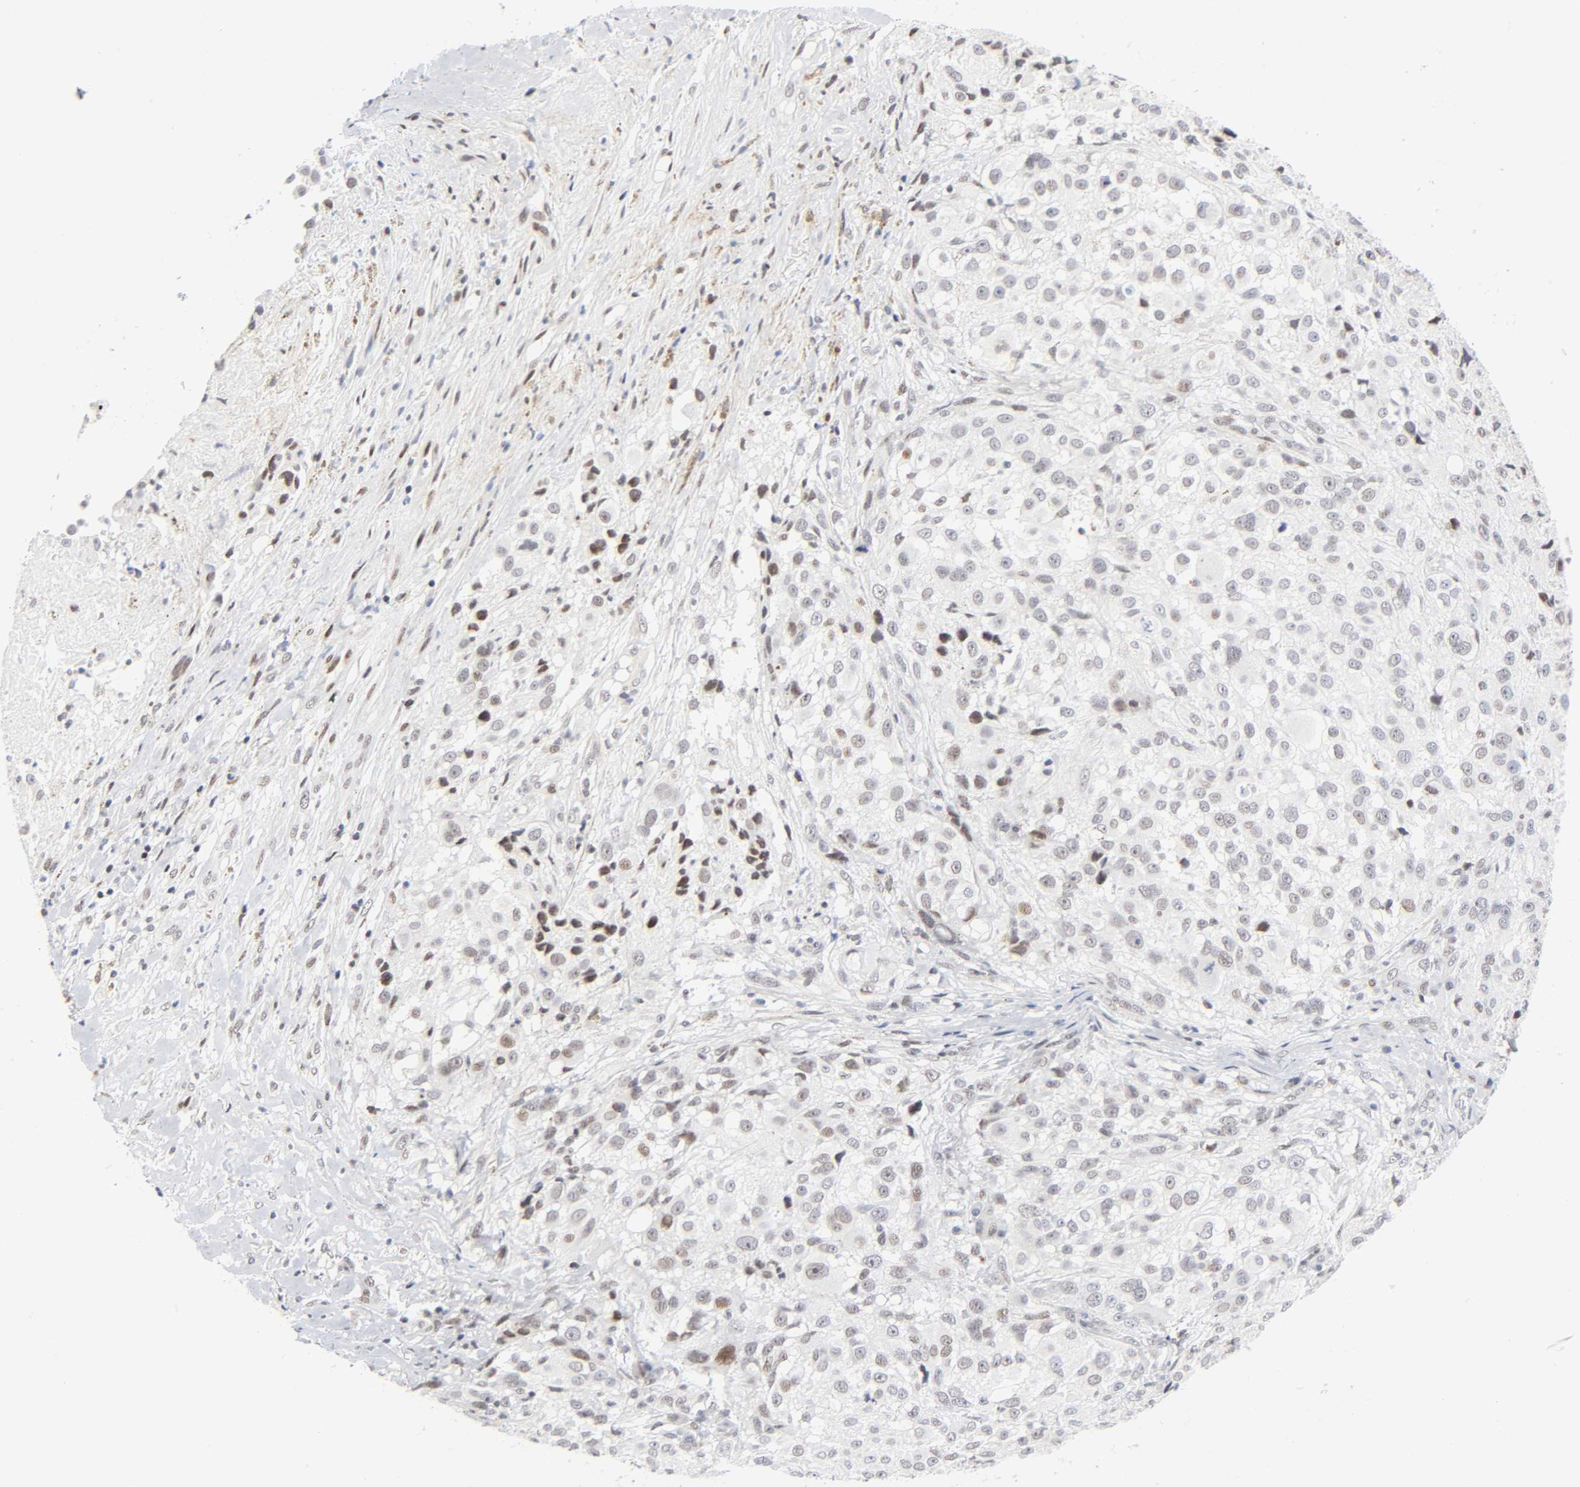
{"staining": {"intensity": "moderate", "quantity": "25%-75%", "location": "nuclear"}, "tissue": "melanoma", "cell_type": "Tumor cells", "image_type": "cancer", "snomed": [{"axis": "morphology", "description": "Necrosis, NOS"}, {"axis": "morphology", "description": "Malignant melanoma, NOS"}, {"axis": "topography", "description": "Skin"}], "caption": "The image reveals immunohistochemical staining of malignant melanoma. There is moderate nuclear staining is seen in about 25%-75% of tumor cells. (brown staining indicates protein expression, while blue staining denotes nuclei).", "gene": "DIDO1", "patient": {"sex": "female", "age": 87}}